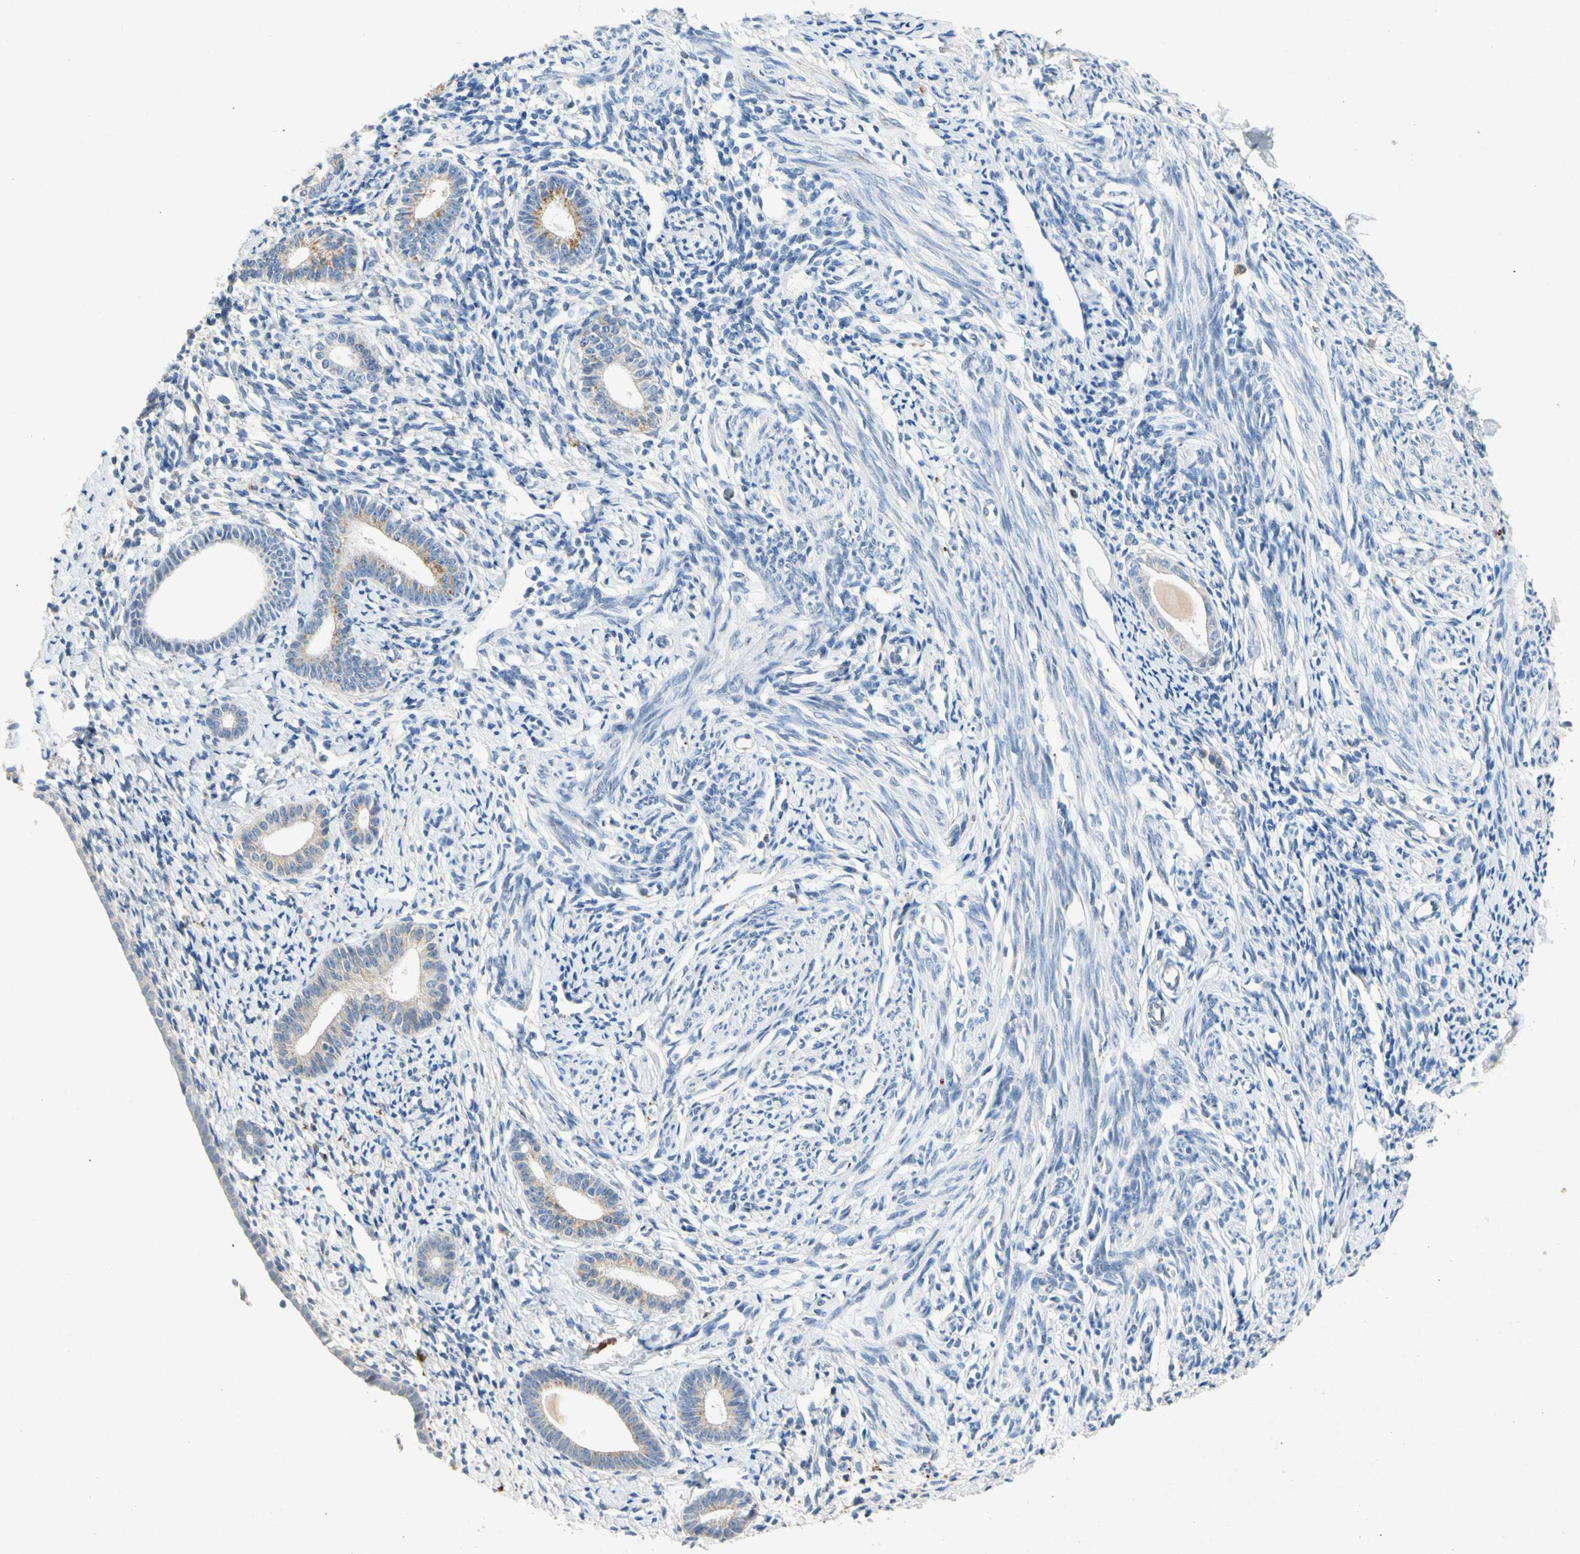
{"staining": {"intensity": "negative", "quantity": "none", "location": "none"}, "tissue": "endometrium", "cell_type": "Cells in endometrial stroma", "image_type": "normal", "snomed": [{"axis": "morphology", "description": "Normal tissue, NOS"}, {"axis": "topography", "description": "Endometrium"}], "caption": "DAB immunohistochemical staining of unremarkable endometrium exhibits no significant expression in cells in endometrial stroma.", "gene": "GASK1B", "patient": {"sex": "female", "age": 71}}